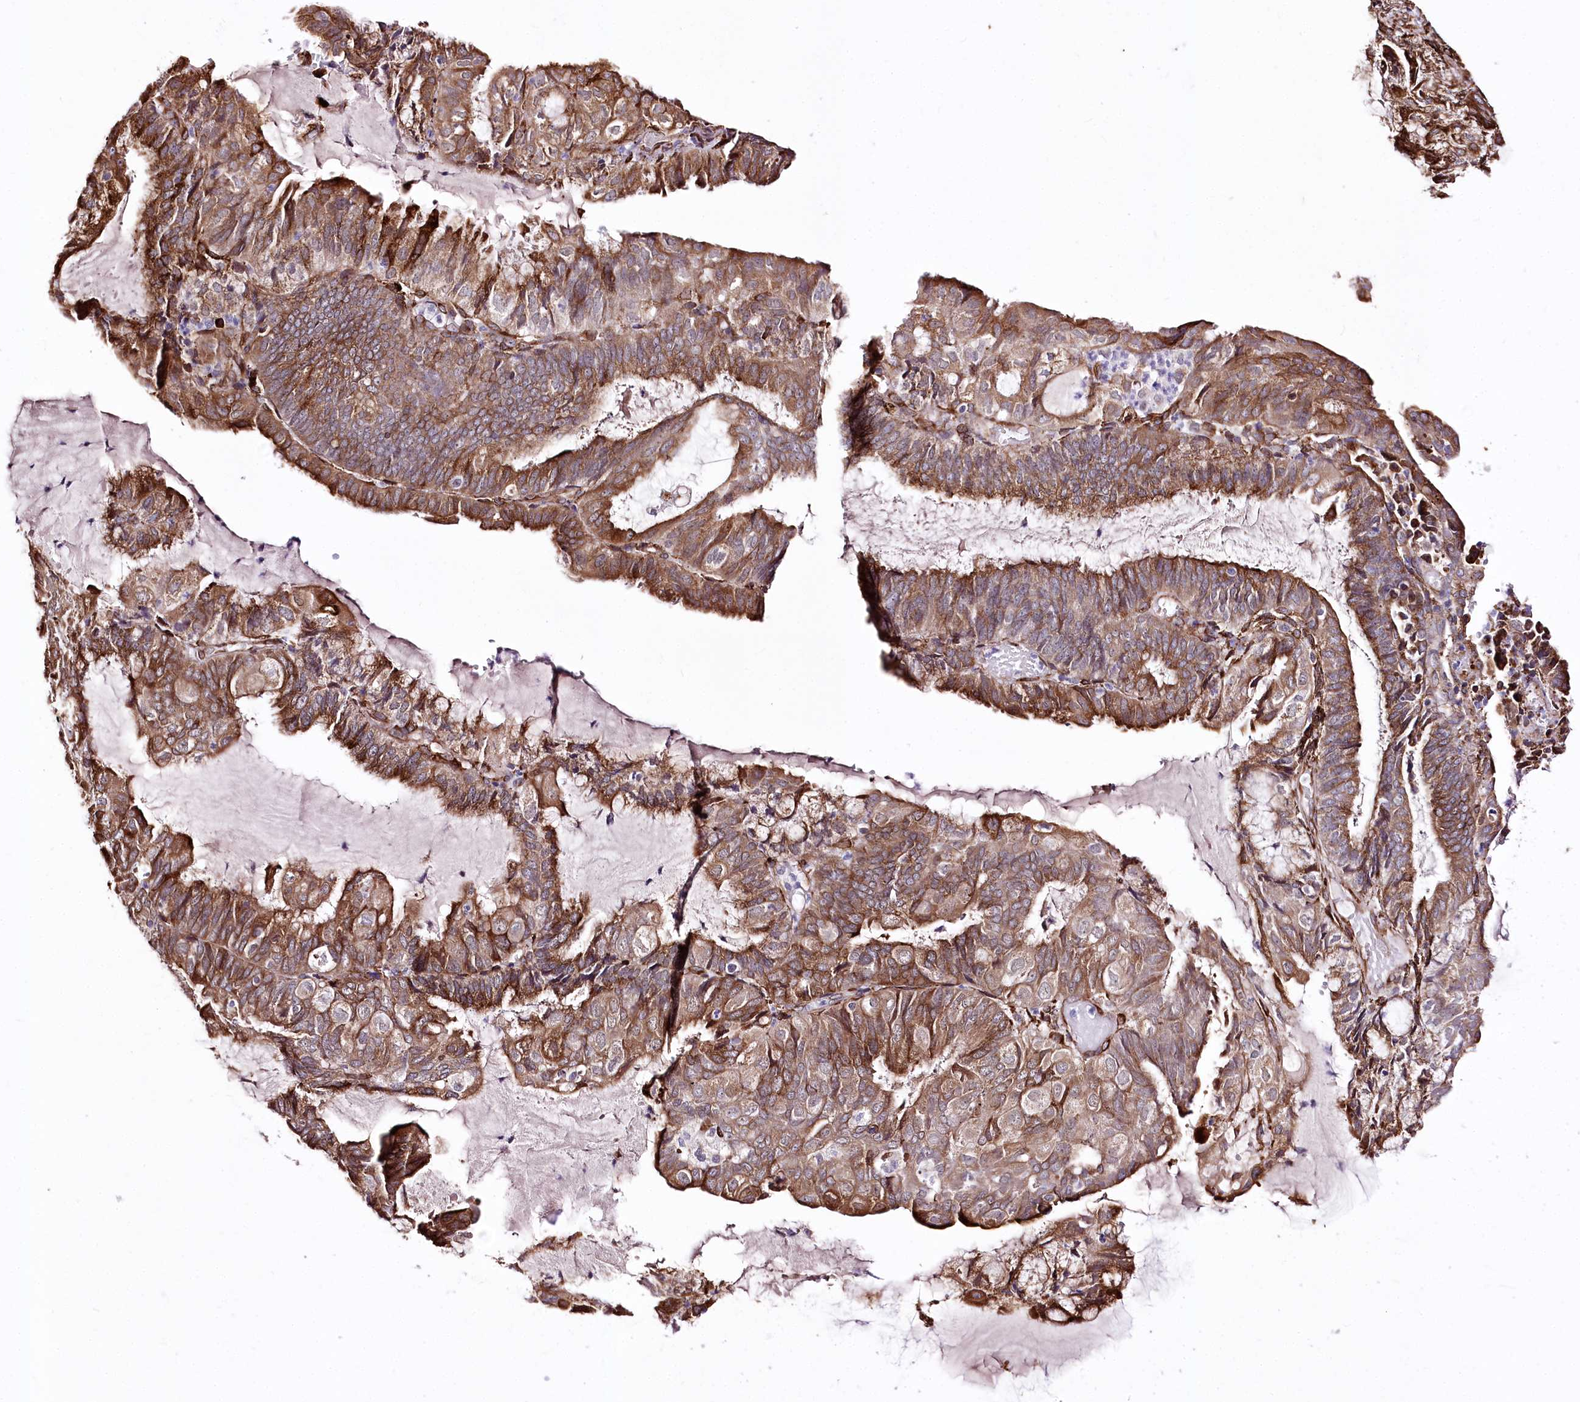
{"staining": {"intensity": "moderate", "quantity": ">75%", "location": "cytoplasmic/membranous"}, "tissue": "endometrial cancer", "cell_type": "Tumor cells", "image_type": "cancer", "snomed": [{"axis": "morphology", "description": "Adenocarcinoma, NOS"}, {"axis": "topography", "description": "Endometrium"}], "caption": "This is a histology image of immunohistochemistry staining of adenocarcinoma (endometrial), which shows moderate expression in the cytoplasmic/membranous of tumor cells.", "gene": "WWC1", "patient": {"sex": "female", "age": 81}}